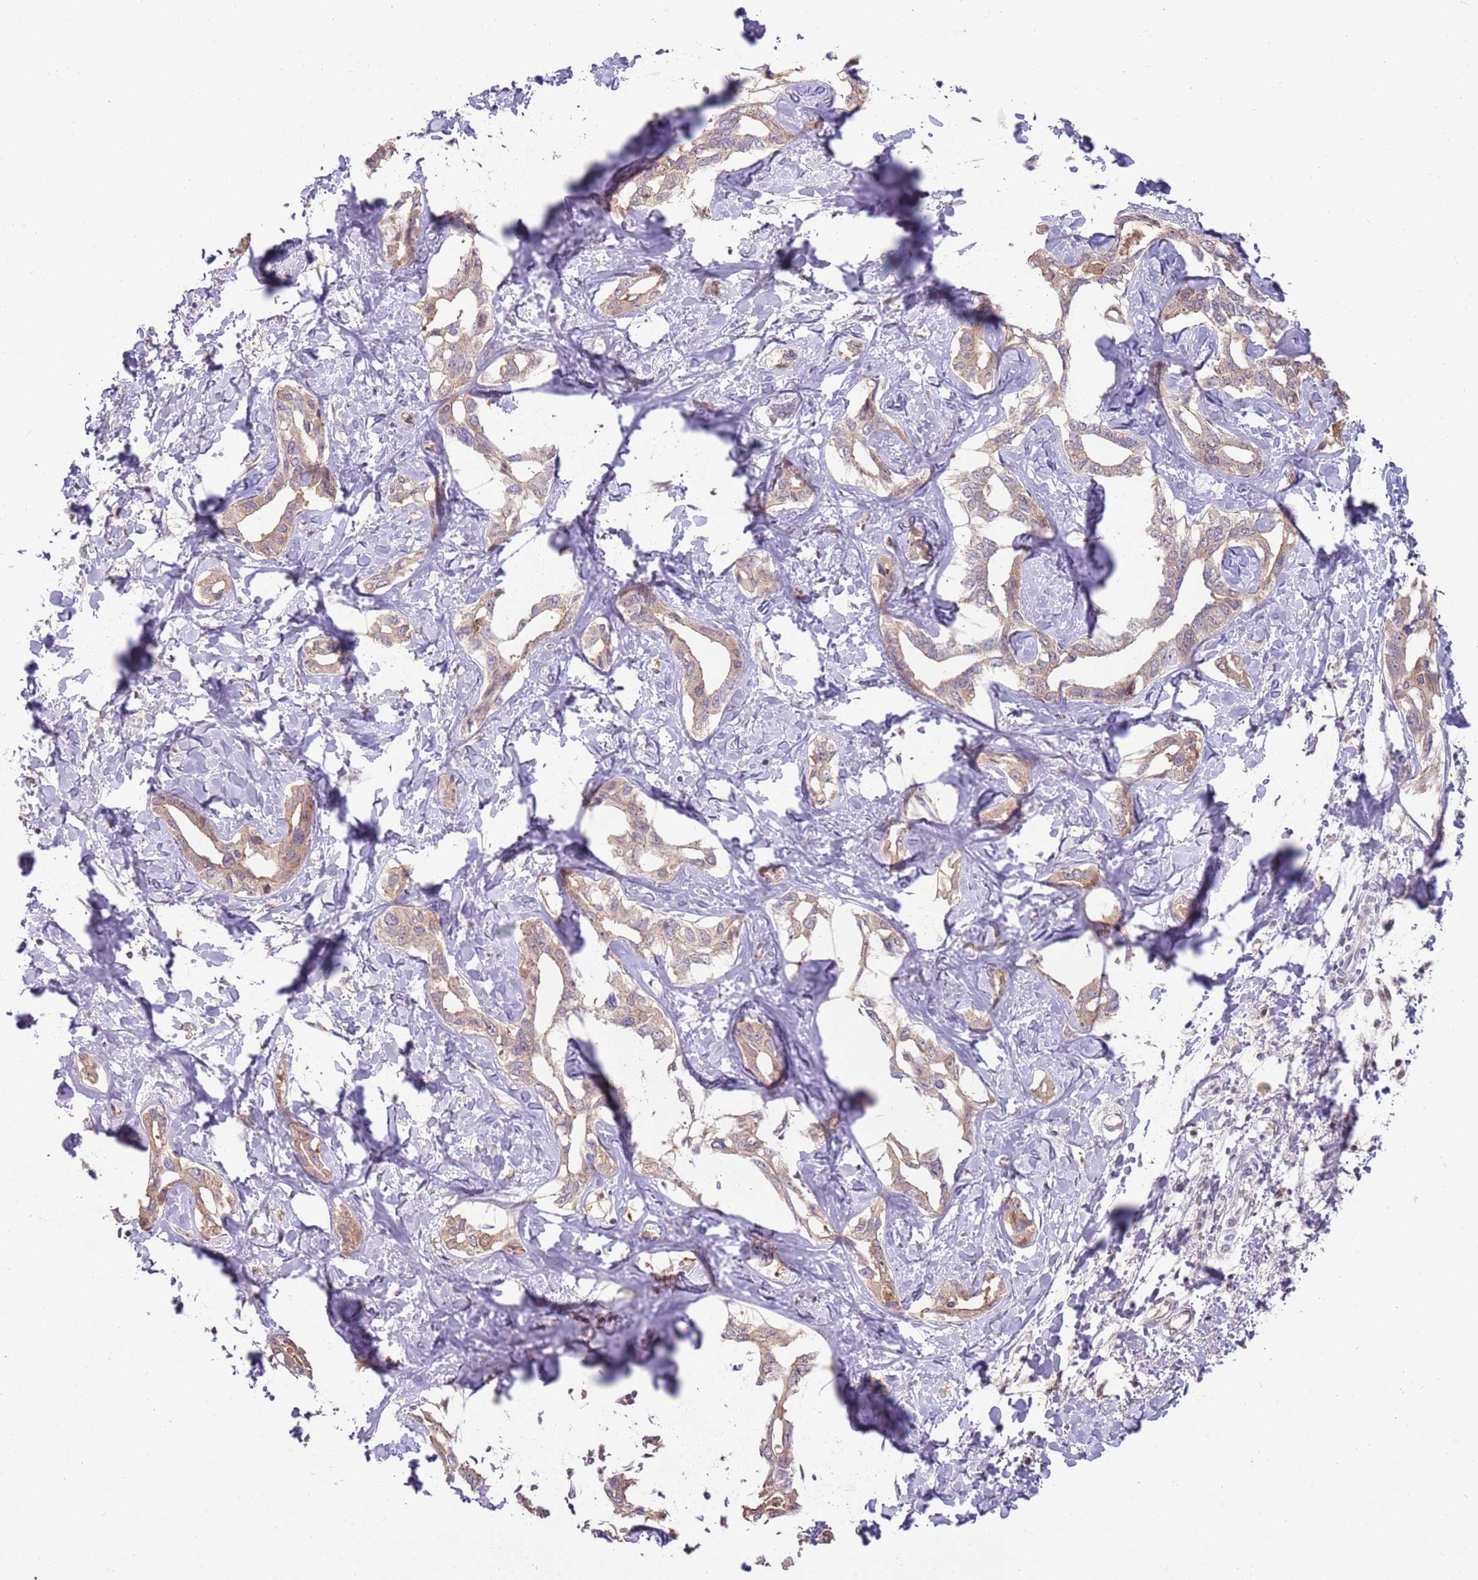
{"staining": {"intensity": "weak", "quantity": "25%-75%", "location": "cytoplasmic/membranous"}, "tissue": "liver cancer", "cell_type": "Tumor cells", "image_type": "cancer", "snomed": [{"axis": "morphology", "description": "Cholangiocarcinoma"}, {"axis": "topography", "description": "Liver"}], "caption": "Immunohistochemistry image of neoplastic tissue: liver cancer stained using immunohistochemistry reveals low levels of weak protein expression localized specifically in the cytoplasmic/membranous of tumor cells, appearing as a cytoplasmic/membranous brown color.", "gene": "NBPF6", "patient": {"sex": "male", "age": 59}}